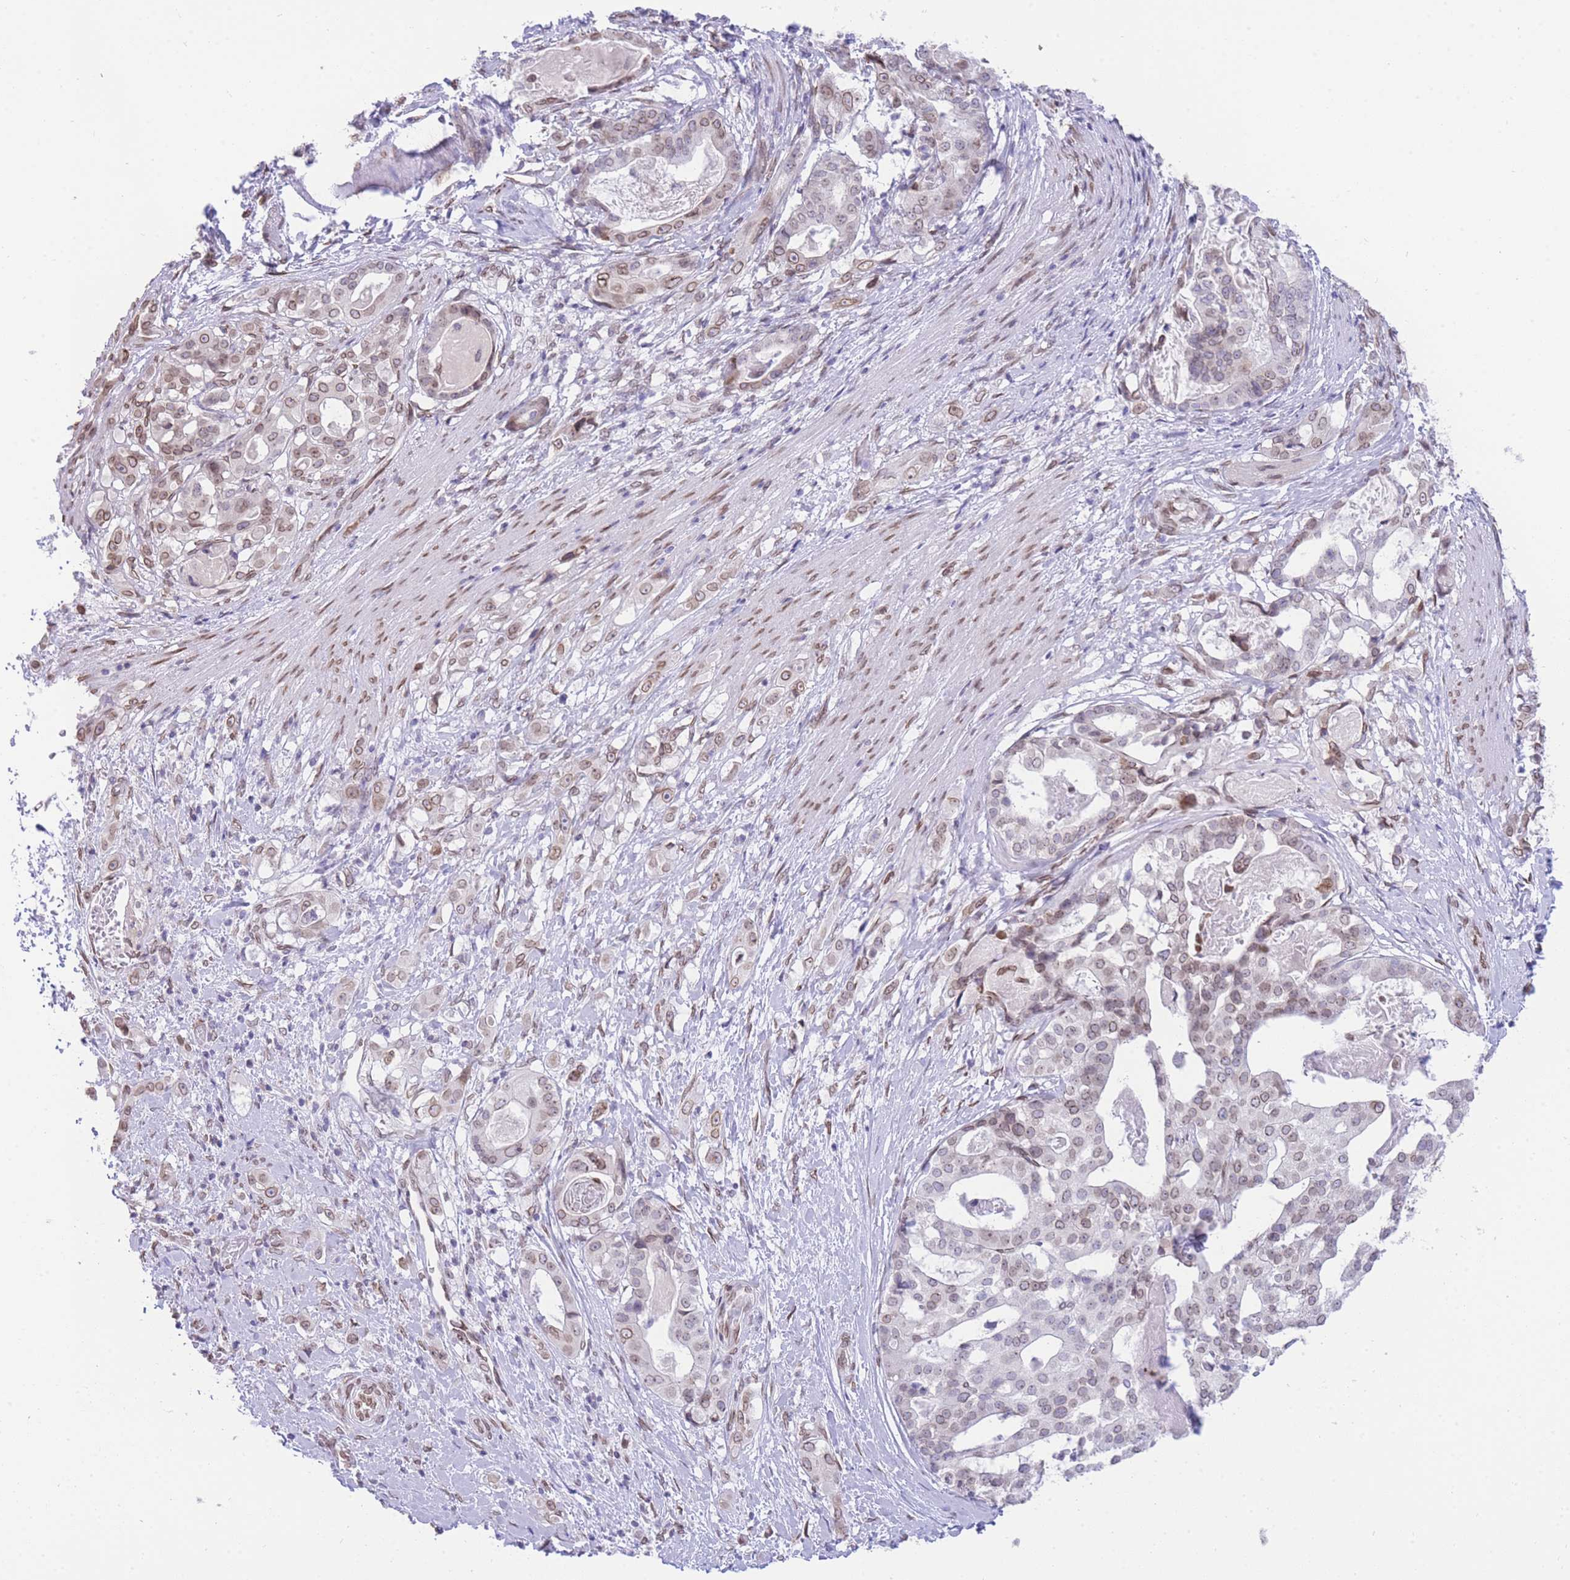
{"staining": {"intensity": "moderate", "quantity": ">75%", "location": "nuclear"}, "tissue": "stomach cancer", "cell_type": "Tumor cells", "image_type": "cancer", "snomed": [{"axis": "morphology", "description": "Adenocarcinoma, NOS"}, {"axis": "topography", "description": "Stomach"}], "caption": "This photomicrograph demonstrates IHC staining of human stomach adenocarcinoma, with medium moderate nuclear expression in about >75% of tumor cells.", "gene": "OR10AD1", "patient": {"sex": "male", "age": 48}}